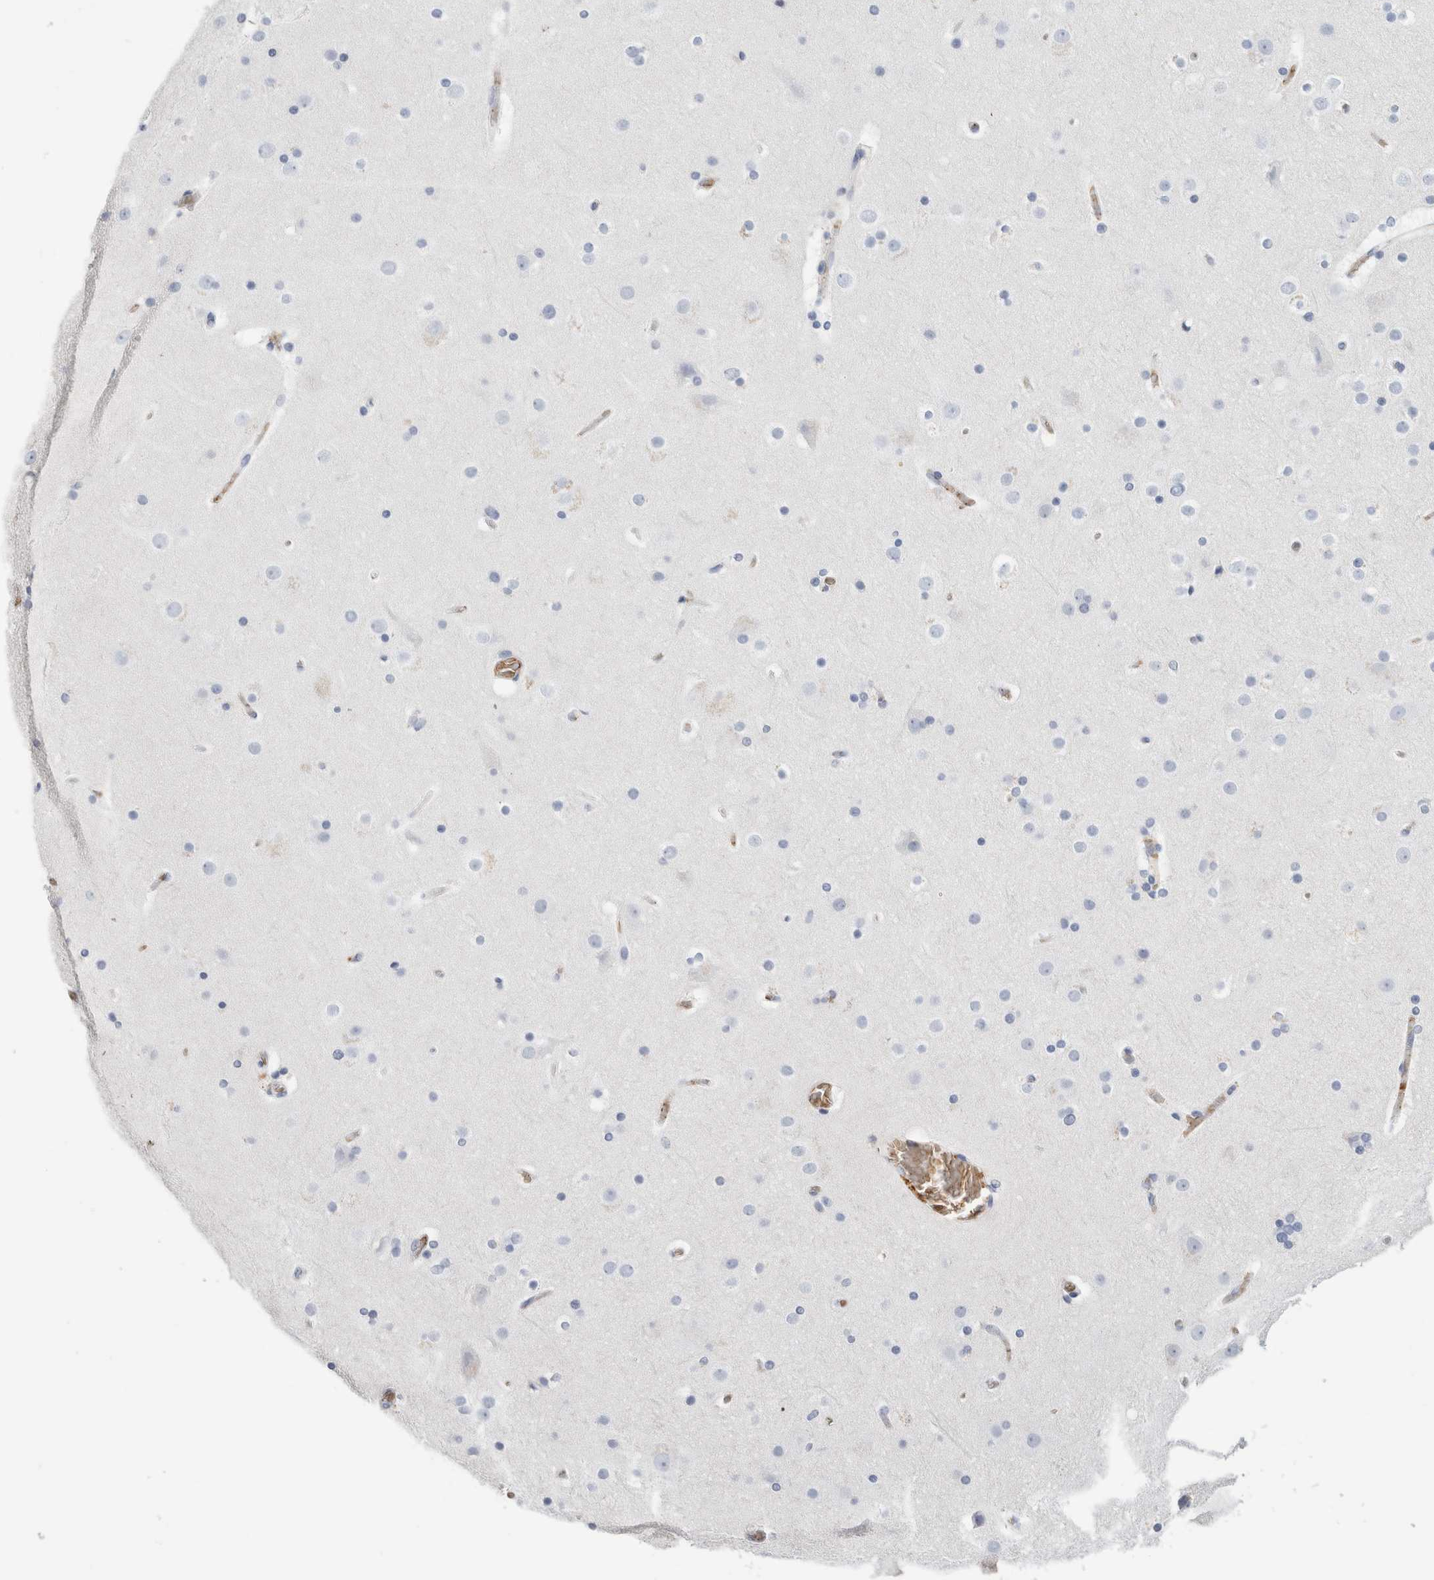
{"staining": {"intensity": "weak", "quantity": "<25%", "location": "cytoplasmic/membranous"}, "tissue": "cerebral cortex", "cell_type": "Endothelial cells", "image_type": "normal", "snomed": [{"axis": "morphology", "description": "Normal tissue, NOS"}, {"axis": "topography", "description": "Cerebral cortex"}], "caption": "Cerebral cortex stained for a protein using IHC displays no expression endothelial cells.", "gene": "CA1", "patient": {"sex": "male", "age": 57}}